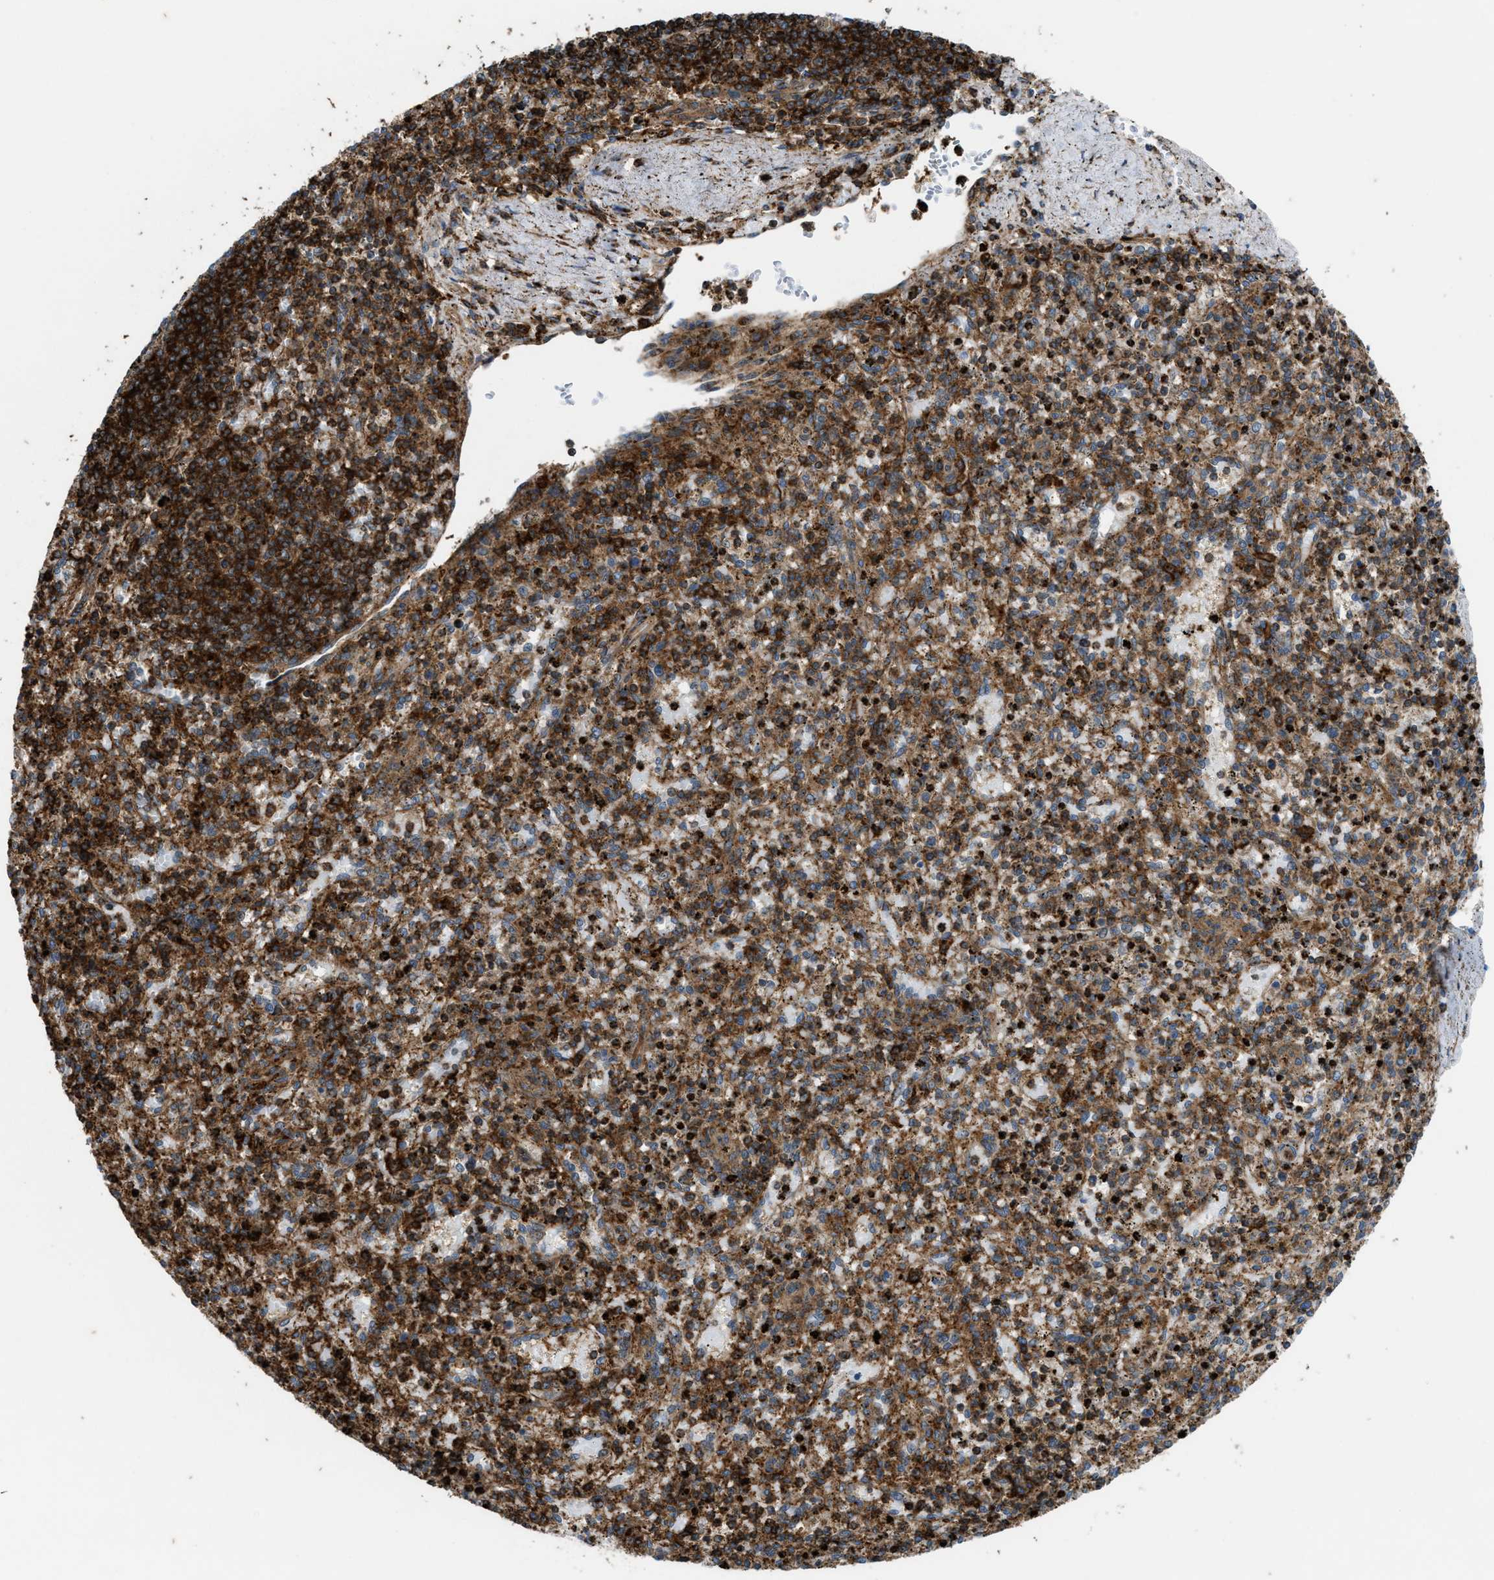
{"staining": {"intensity": "strong", "quantity": ">75%", "location": "cytoplasmic/membranous"}, "tissue": "spleen", "cell_type": "Cells in red pulp", "image_type": "normal", "snomed": [{"axis": "morphology", "description": "Normal tissue, NOS"}, {"axis": "topography", "description": "Spleen"}], "caption": "Human spleen stained with a brown dye demonstrates strong cytoplasmic/membranous positive staining in about >75% of cells in red pulp.", "gene": "EGLN1", "patient": {"sex": "male", "age": 72}}